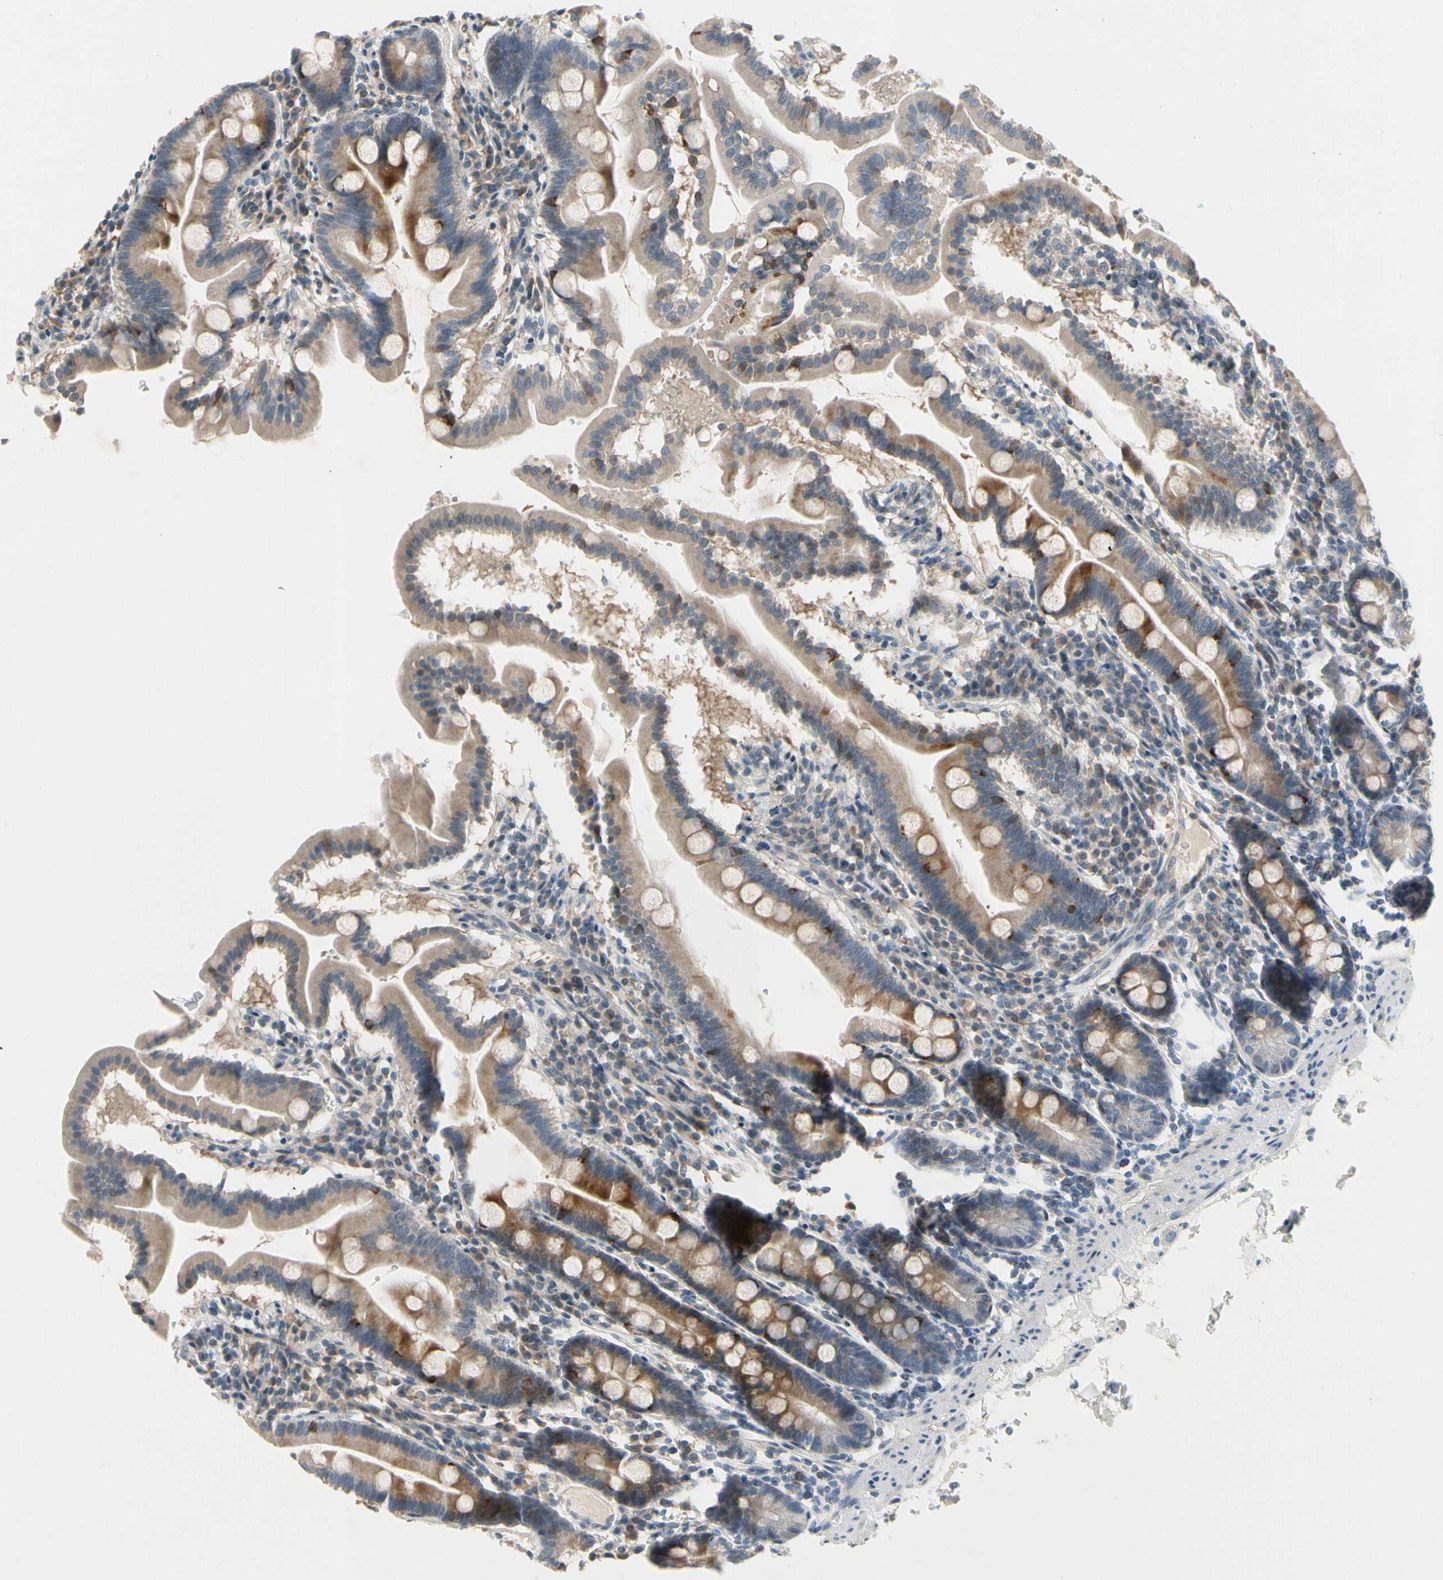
{"staining": {"intensity": "moderate", "quantity": ">75%", "location": "cytoplasmic/membranous"}, "tissue": "duodenum", "cell_type": "Glandular cells", "image_type": "normal", "snomed": [{"axis": "morphology", "description": "Normal tissue, NOS"}, {"axis": "topography", "description": "Duodenum"}], "caption": "Brown immunohistochemical staining in unremarkable human duodenum reveals moderate cytoplasmic/membranous positivity in approximately >75% of glandular cells.", "gene": "PIP5K1B", "patient": {"sex": "male", "age": 50}}